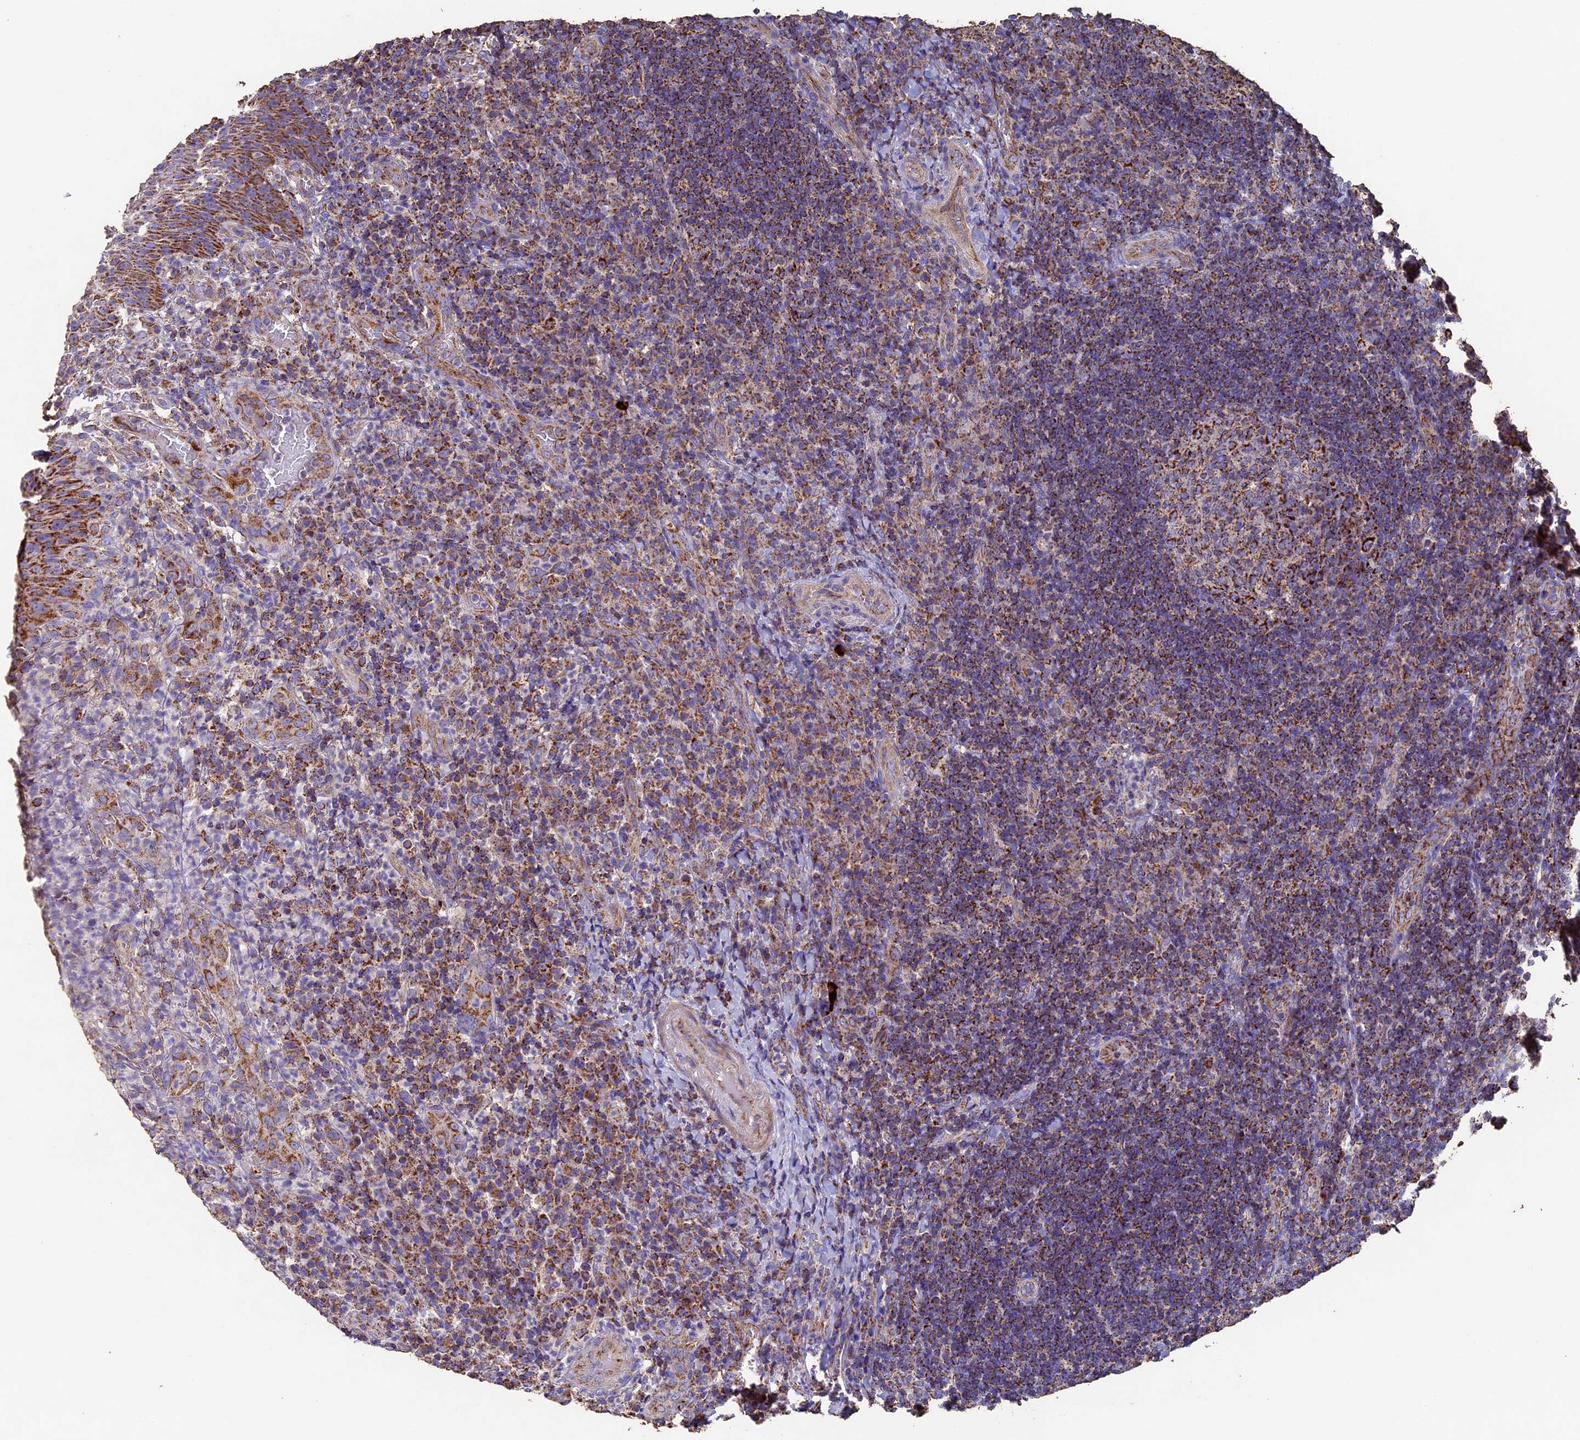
{"staining": {"intensity": "strong", "quantity": "25%-75%", "location": "cytoplasmic/membranous"}, "tissue": "tonsil", "cell_type": "Germinal center cells", "image_type": "normal", "snomed": [{"axis": "morphology", "description": "Normal tissue, NOS"}, {"axis": "topography", "description": "Tonsil"}], "caption": "Germinal center cells show strong cytoplasmic/membranous expression in about 25%-75% of cells in unremarkable tonsil.", "gene": "ADAT1", "patient": {"sex": "male", "age": 17}}